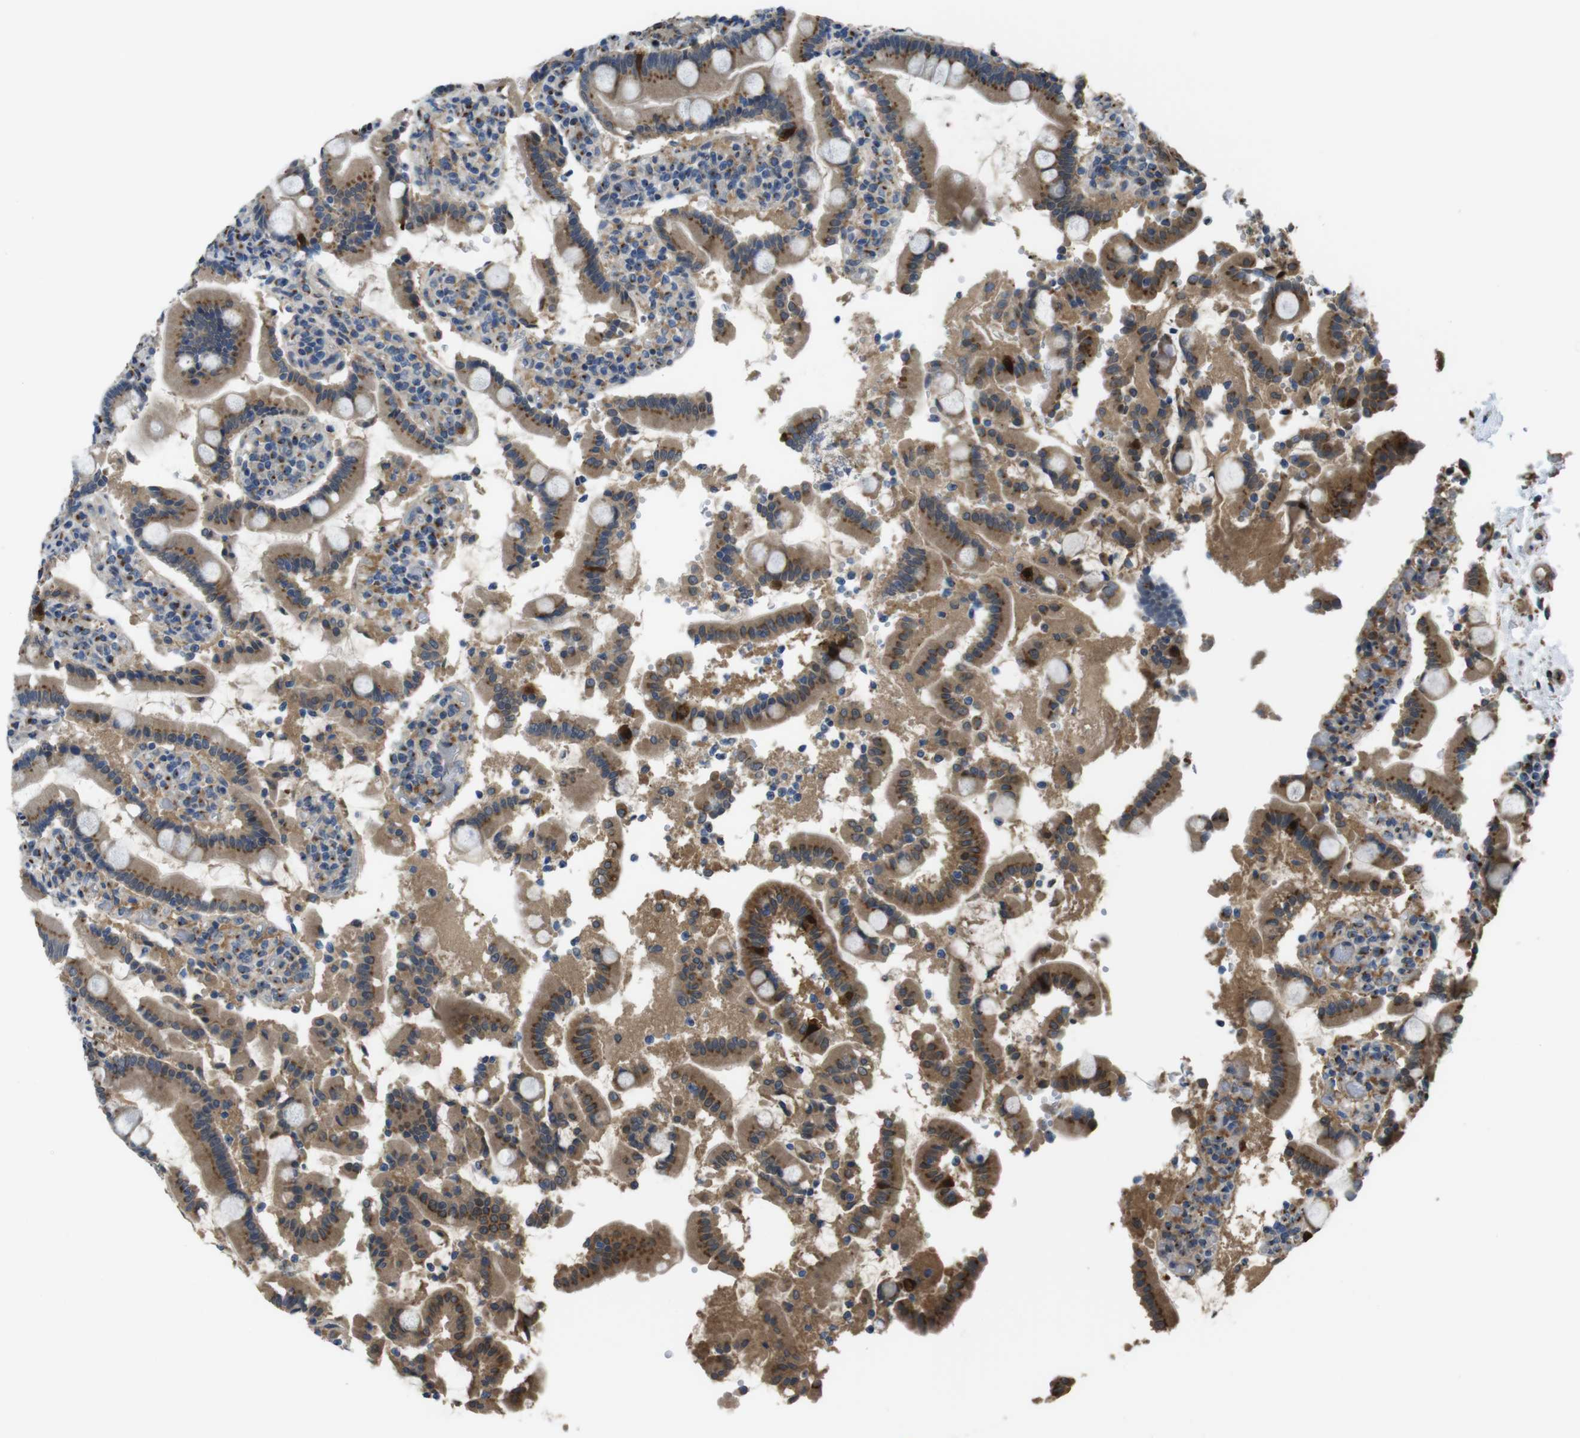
{"staining": {"intensity": "moderate", "quantity": ">75%", "location": "cytoplasmic/membranous"}, "tissue": "duodenum", "cell_type": "Glandular cells", "image_type": "normal", "snomed": [{"axis": "morphology", "description": "Normal tissue, NOS"}, {"axis": "topography", "description": "Small intestine, NOS"}], "caption": "This is an image of IHC staining of benign duodenum, which shows moderate expression in the cytoplasmic/membranous of glandular cells.", "gene": "RAB6A", "patient": {"sex": "female", "age": 71}}